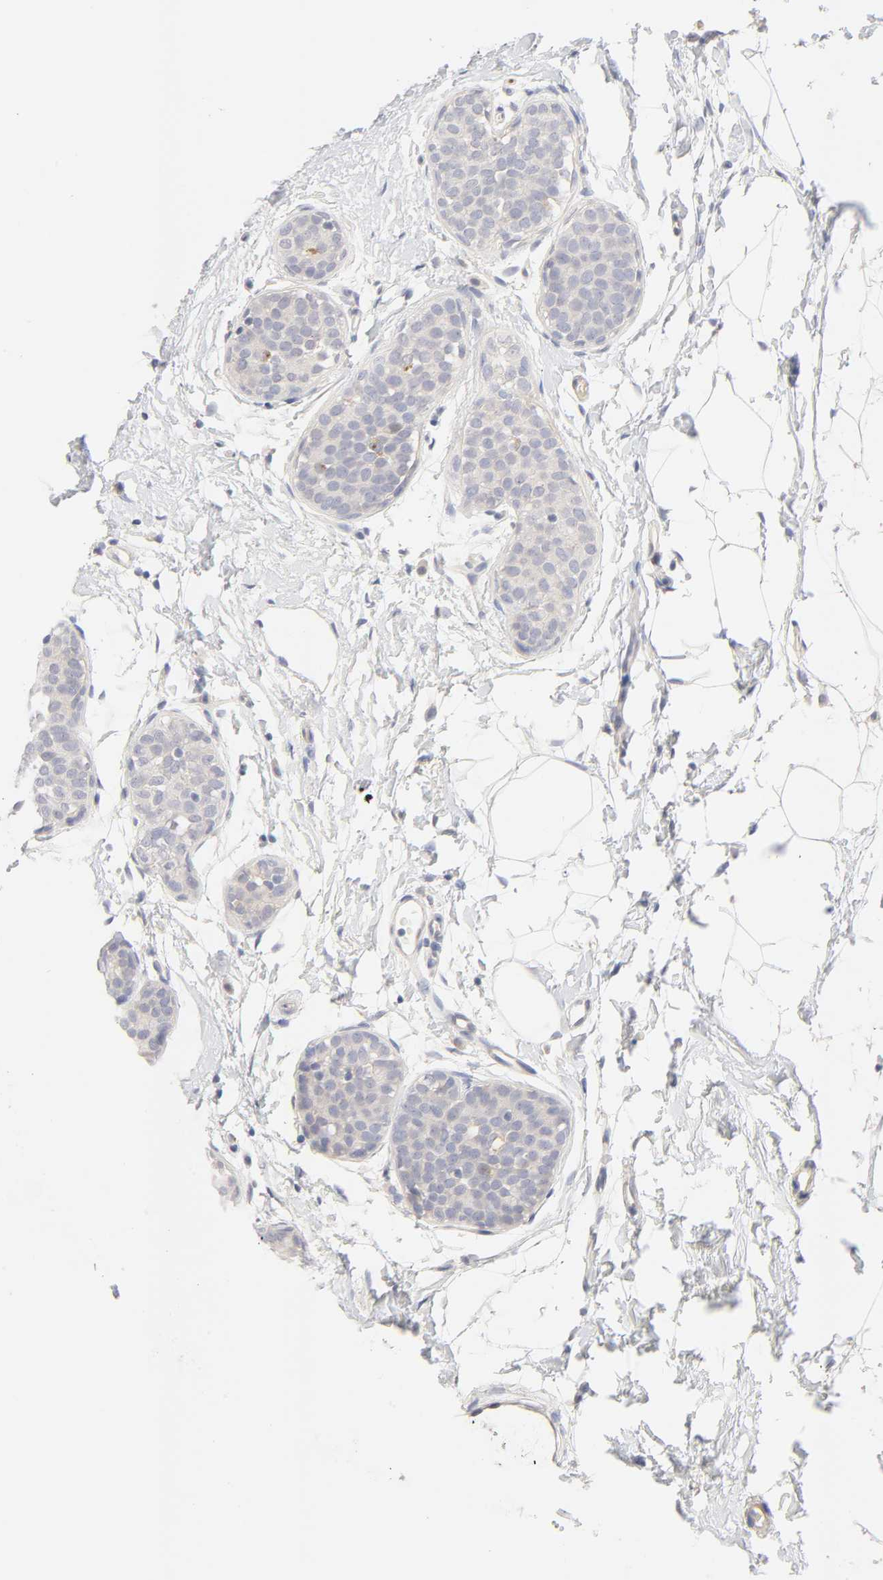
{"staining": {"intensity": "weak", "quantity": "25%-75%", "location": "cytoplasmic/membranous"}, "tissue": "breast cancer", "cell_type": "Tumor cells", "image_type": "cancer", "snomed": [{"axis": "morphology", "description": "Lobular carcinoma, in situ"}, {"axis": "morphology", "description": "Lobular carcinoma"}, {"axis": "topography", "description": "Breast"}], "caption": "A micrograph showing weak cytoplasmic/membranous staining in approximately 25%-75% of tumor cells in breast cancer, as visualized by brown immunohistochemical staining.", "gene": "CYP4B1", "patient": {"sex": "female", "age": 41}}